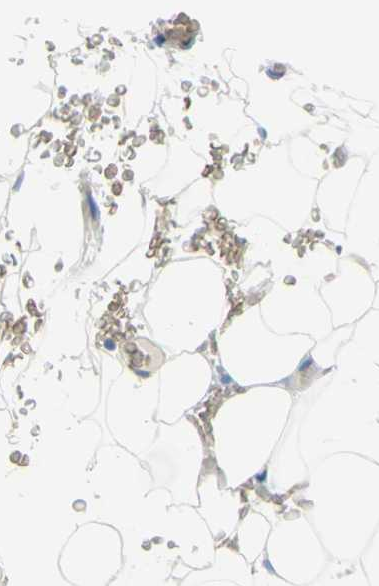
{"staining": {"intensity": "negative", "quantity": "none", "location": "none"}, "tissue": "adipose tissue", "cell_type": "Adipocytes", "image_type": "normal", "snomed": [{"axis": "morphology", "description": "Normal tissue, NOS"}, {"axis": "topography", "description": "Peripheral nerve tissue"}], "caption": "Micrograph shows no protein positivity in adipocytes of benign adipose tissue.", "gene": "FRMD4B", "patient": {"sex": "male", "age": 70}}